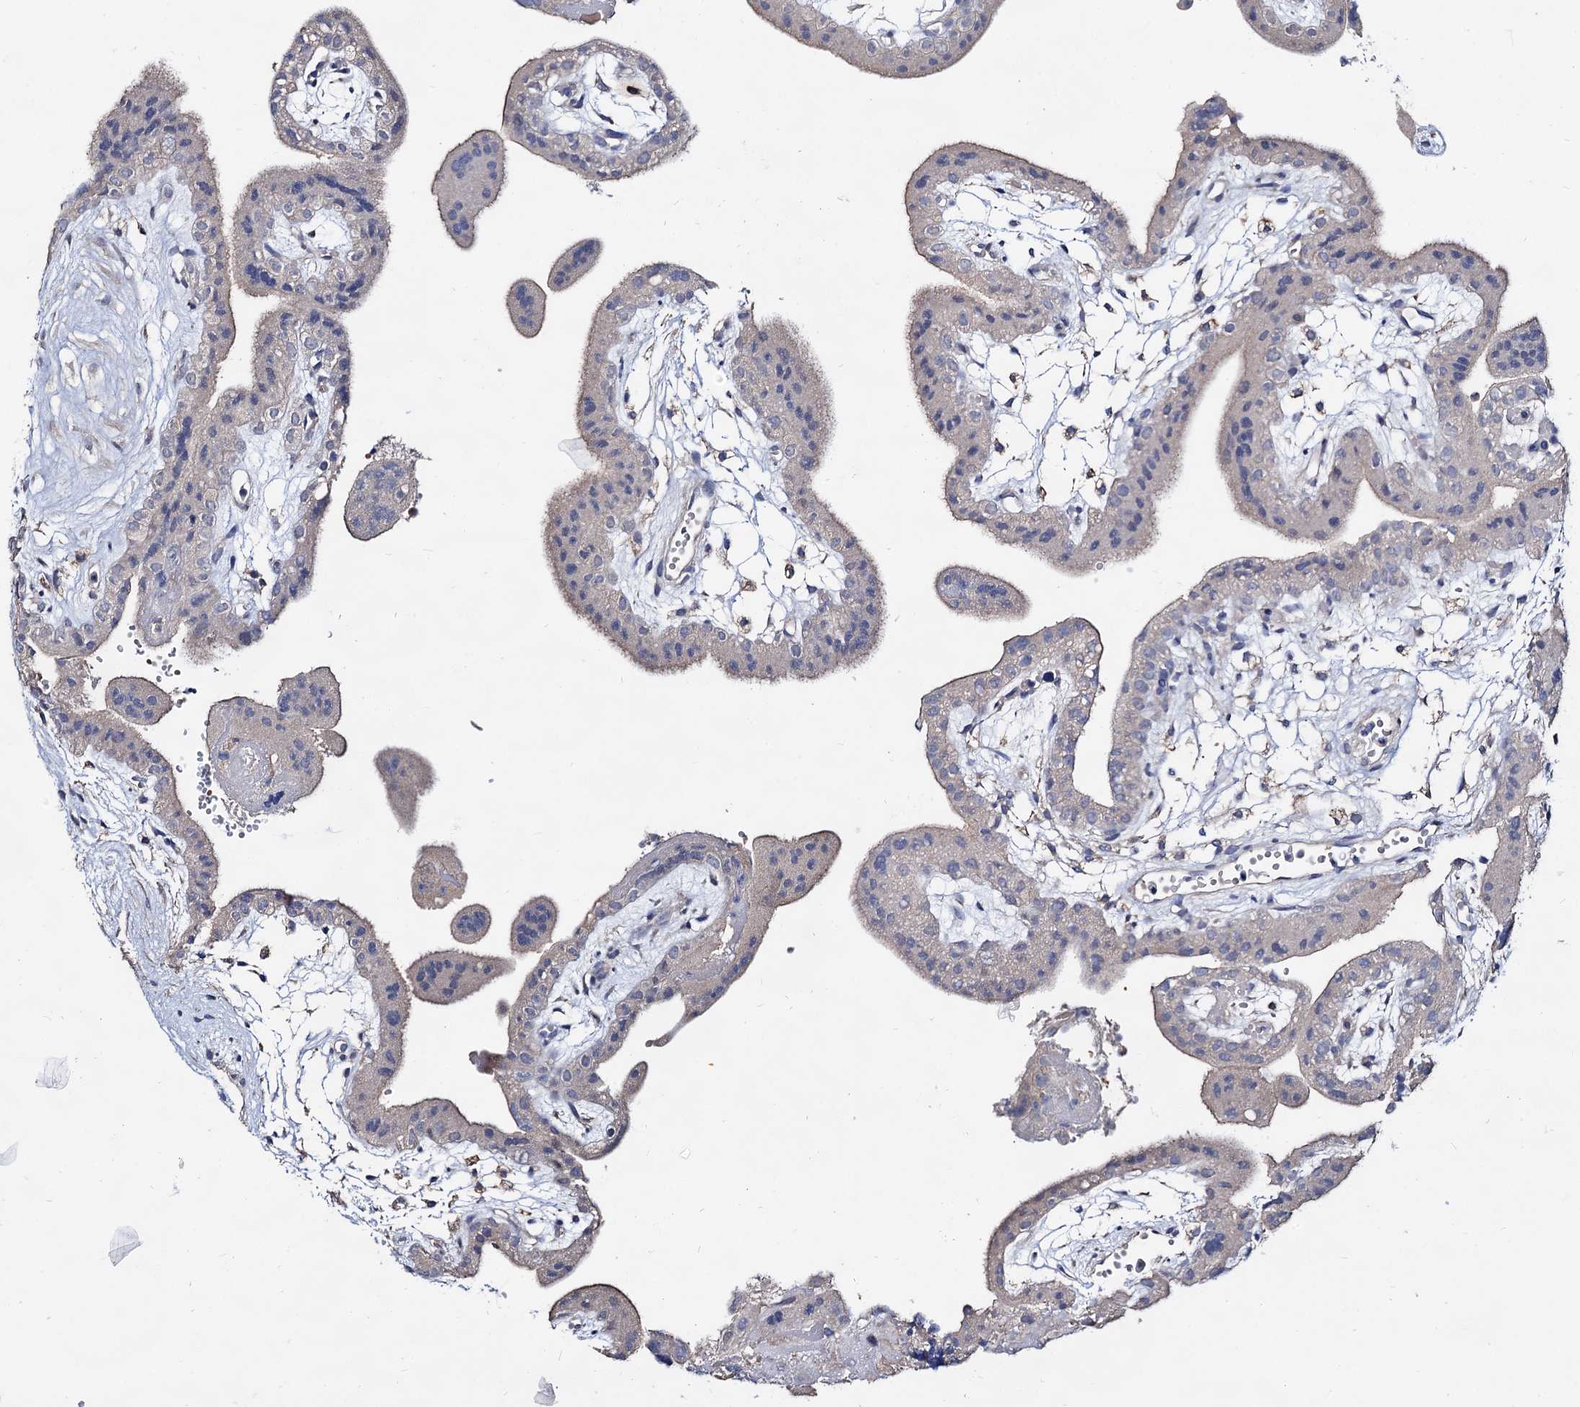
{"staining": {"intensity": "negative", "quantity": "none", "location": "none"}, "tissue": "placenta", "cell_type": "Decidual cells", "image_type": "normal", "snomed": [{"axis": "morphology", "description": "Normal tissue, NOS"}, {"axis": "topography", "description": "Placenta"}], "caption": "An image of placenta stained for a protein exhibits no brown staining in decidual cells. (DAB immunohistochemistry, high magnification).", "gene": "HVCN1", "patient": {"sex": "female", "age": 18}}